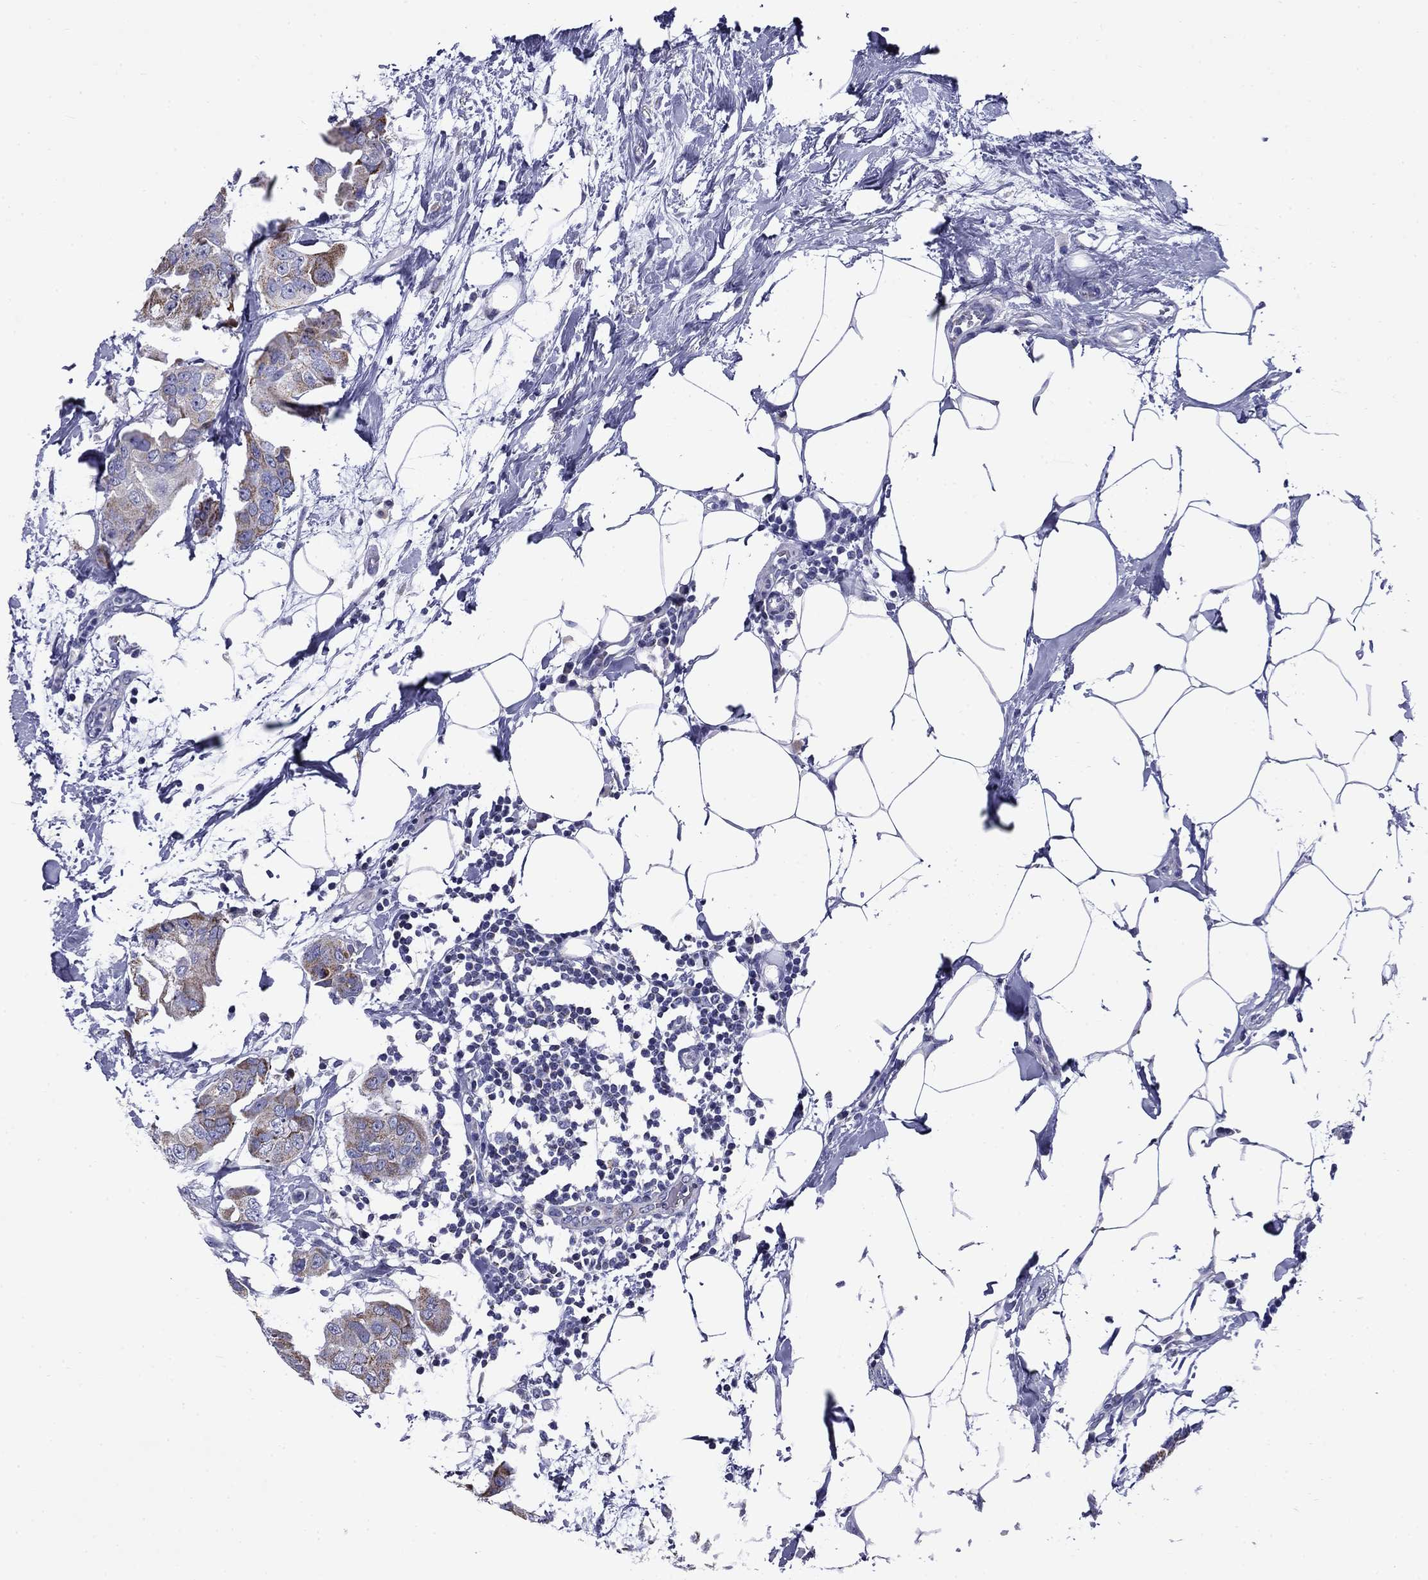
{"staining": {"intensity": "moderate", "quantity": "<25%", "location": "cytoplasmic/membranous"}, "tissue": "breast cancer", "cell_type": "Tumor cells", "image_type": "cancer", "snomed": [{"axis": "morphology", "description": "Normal tissue, NOS"}, {"axis": "morphology", "description": "Duct carcinoma"}, {"axis": "topography", "description": "Breast"}], "caption": "Human invasive ductal carcinoma (breast) stained for a protein (brown) demonstrates moderate cytoplasmic/membranous positive expression in approximately <25% of tumor cells.", "gene": "ACADSB", "patient": {"sex": "female", "age": 40}}